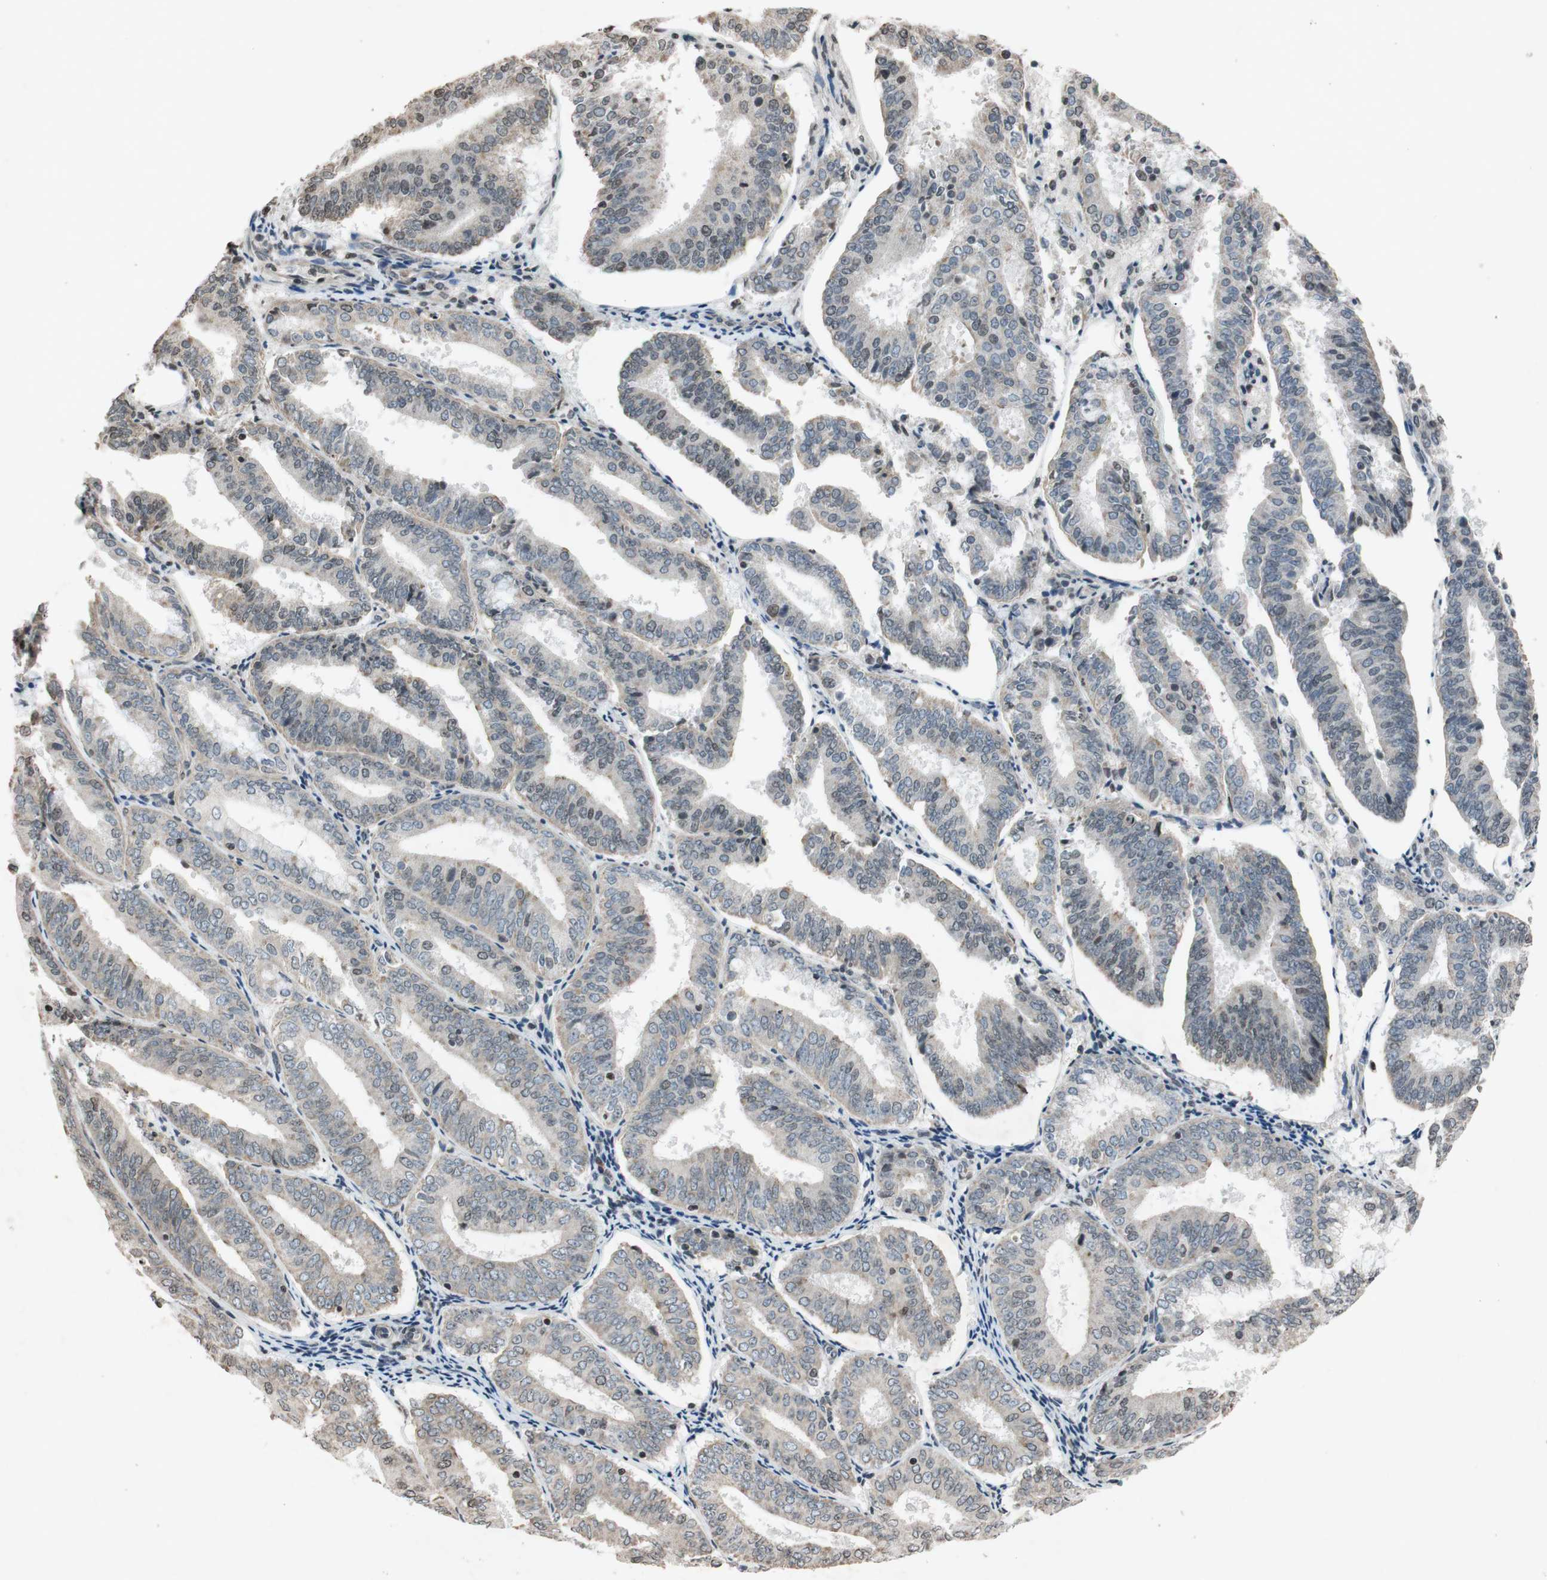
{"staining": {"intensity": "weak", "quantity": "<25%", "location": "cytoplasmic/membranous,nuclear"}, "tissue": "endometrial cancer", "cell_type": "Tumor cells", "image_type": "cancer", "snomed": [{"axis": "morphology", "description": "Adenocarcinoma, NOS"}, {"axis": "topography", "description": "Endometrium"}], "caption": "Tumor cells are negative for protein expression in human endometrial cancer (adenocarcinoma). Brightfield microscopy of immunohistochemistry (IHC) stained with DAB (brown) and hematoxylin (blue), captured at high magnification.", "gene": "MCM6", "patient": {"sex": "female", "age": 63}}